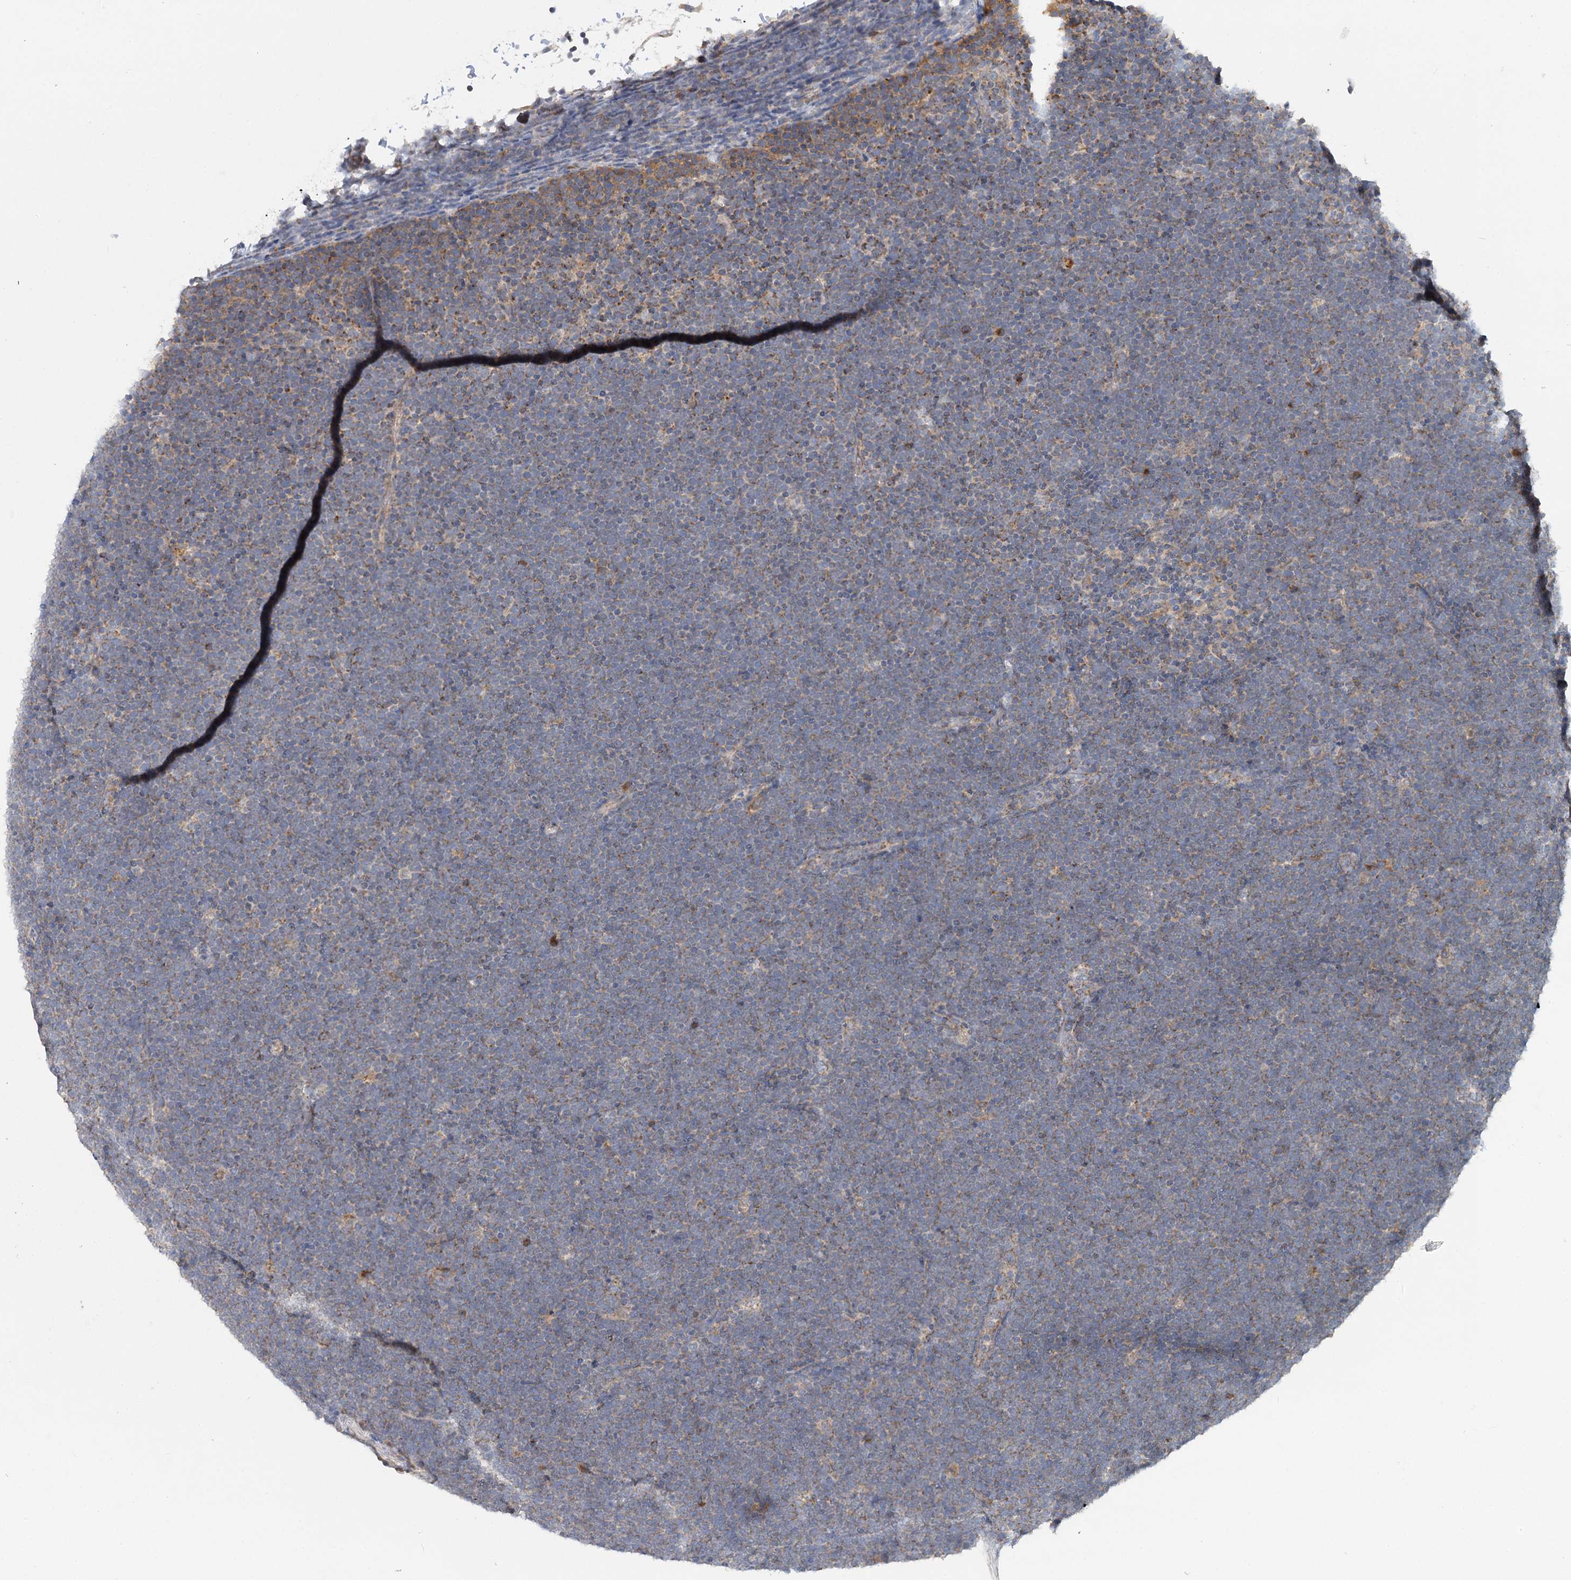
{"staining": {"intensity": "weak", "quantity": "<25%", "location": "cytoplasmic/membranous"}, "tissue": "lymphoma", "cell_type": "Tumor cells", "image_type": "cancer", "snomed": [{"axis": "morphology", "description": "Malignant lymphoma, non-Hodgkin's type, High grade"}, {"axis": "topography", "description": "Lymph node"}], "caption": "The micrograph exhibits no significant staining in tumor cells of lymphoma. Brightfield microscopy of immunohistochemistry (IHC) stained with DAB (3,3'-diaminobenzidine) (brown) and hematoxylin (blue), captured at high magnification.", "gene": "PYROXD2", "patient": {"sex": "male", "age": 13}}